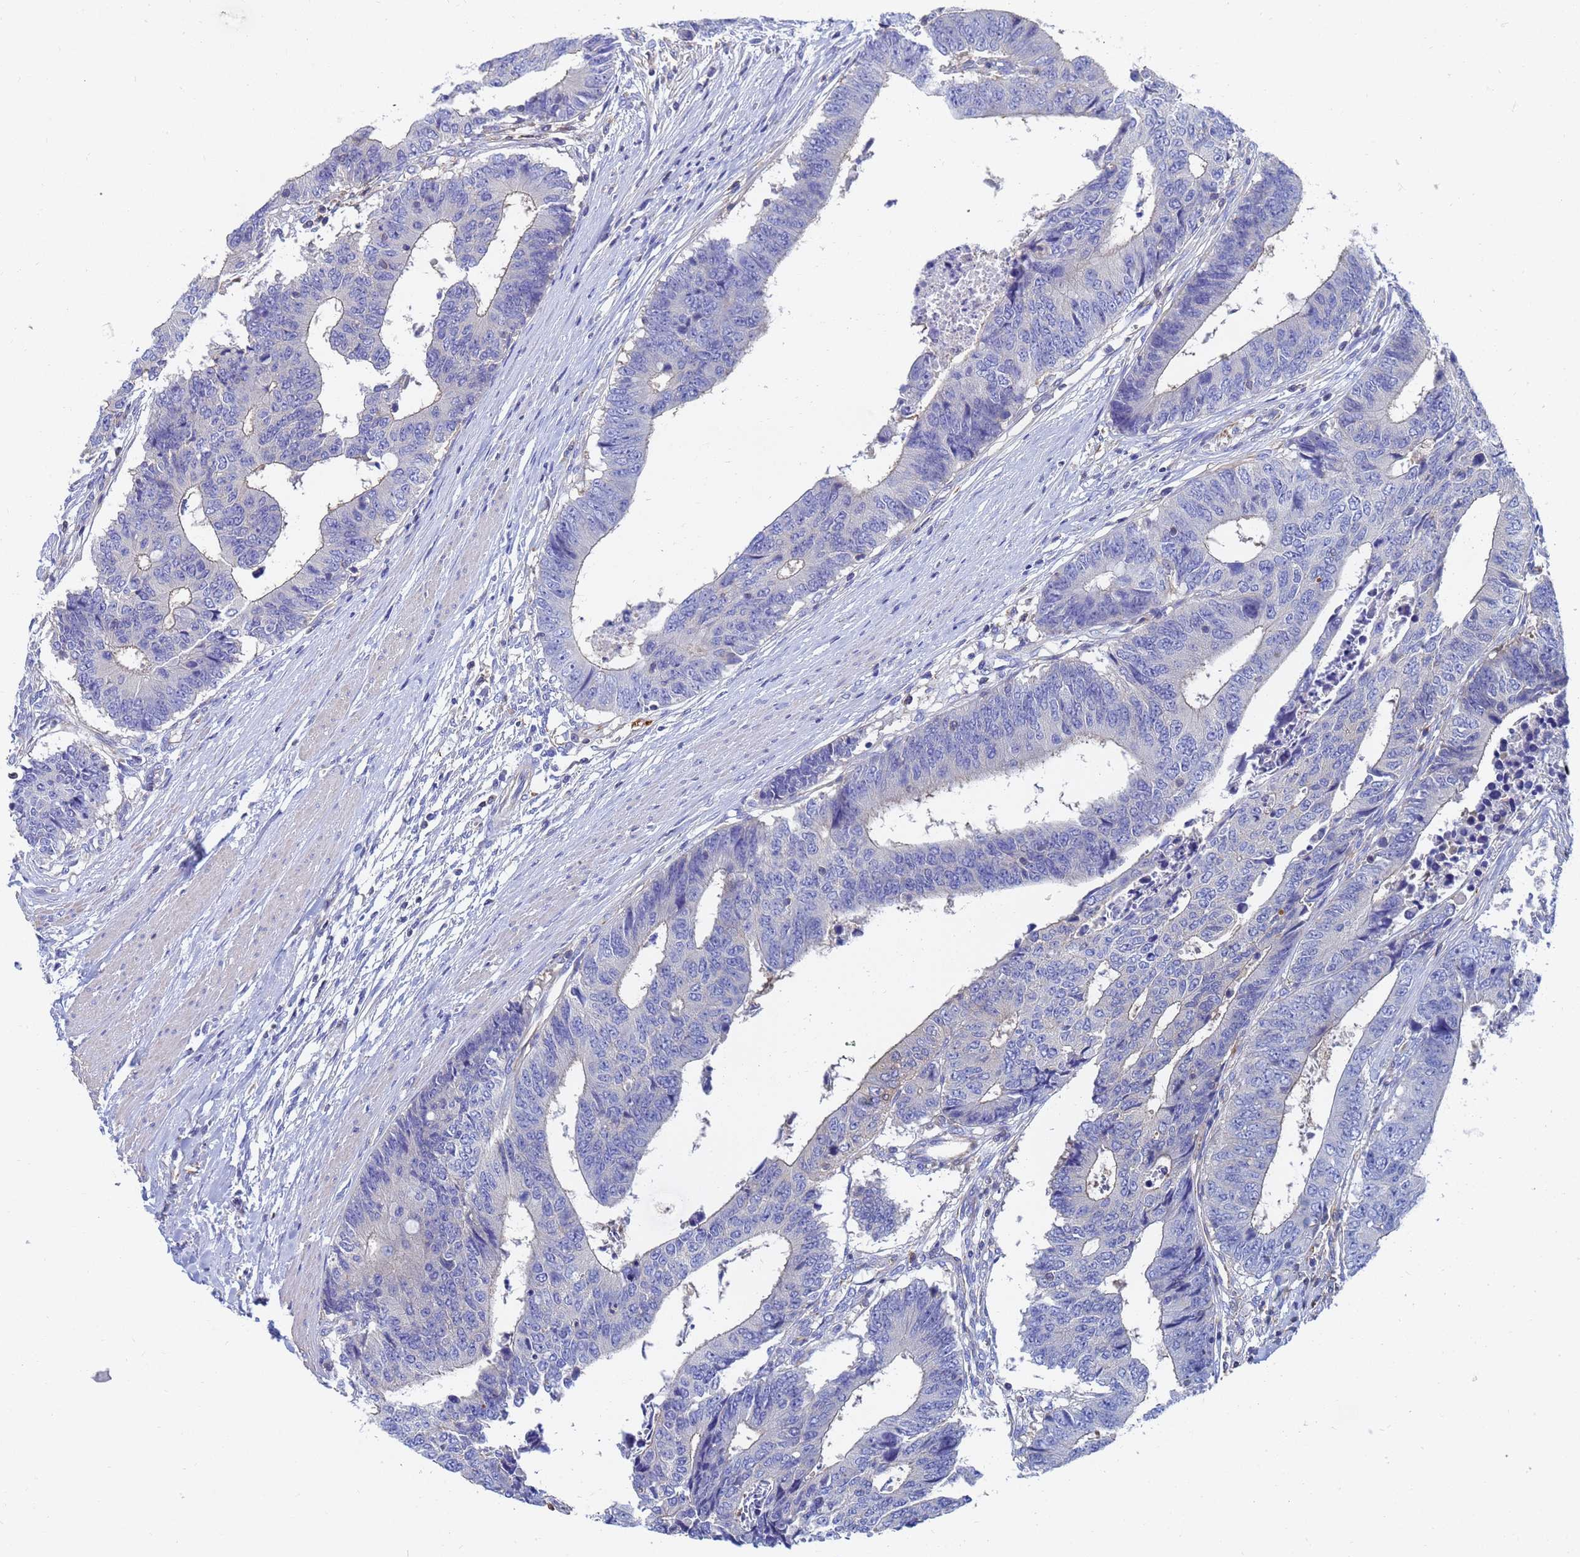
{"staining": {"intensity": "negative", "quantity": "none", "location": "none"}, "tissue": "colorectal cancer", "cell_type": "Tumor cells", "image_type": "cancer", "snomed": [{"axis": "morphology", "description": "Adenocarcinoma, NOS"}, {"axis": "topography", "description": "Rectum"}], "caption": "DAB (3,3'-diaminobenzidine) immunohistochemical staining of colorectal cancer exhibits no significant expression in tumor cells.", "gene": "GCHFR", "patient": {"sex": "male", "age": 84}}